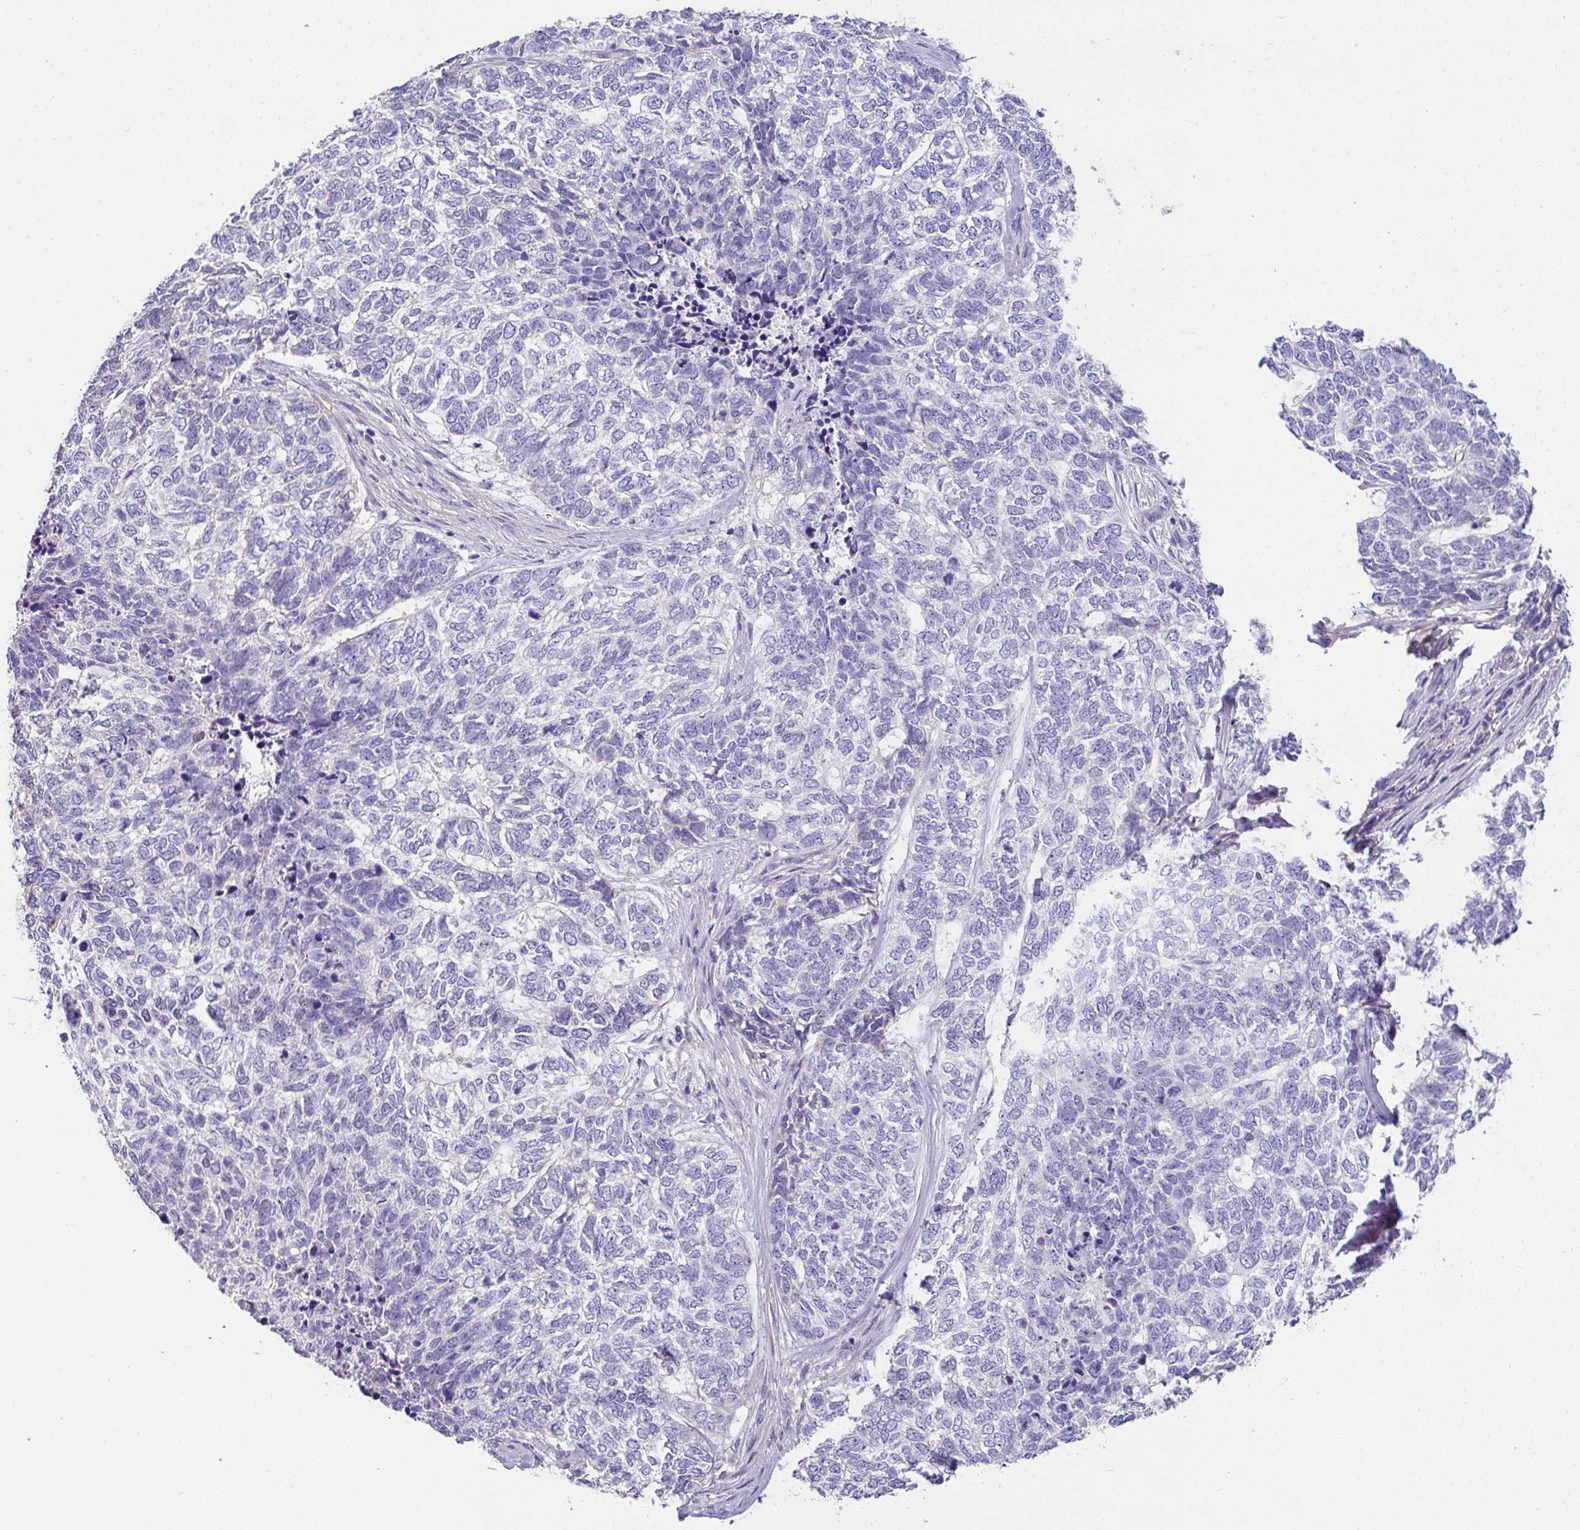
{"staining": {"intensity": "negative", "quantity": "none", "location": "none"}, "tissue": "skin cancer", "cell_type": "Tumor cells", "image_type": "cancer", "snomed": [{"axis": "morphology", "description": "Basal cell carcinoma"}, {"axis": "topography", "description": "Skin"}], "caption": "Immunohistochemical staining of skin cancer (basal cell carcinoma) demonstrates no significant expression in tumor cells.", "gene": "ZNF813", "patient": {"sex": "female", "age": 65}}